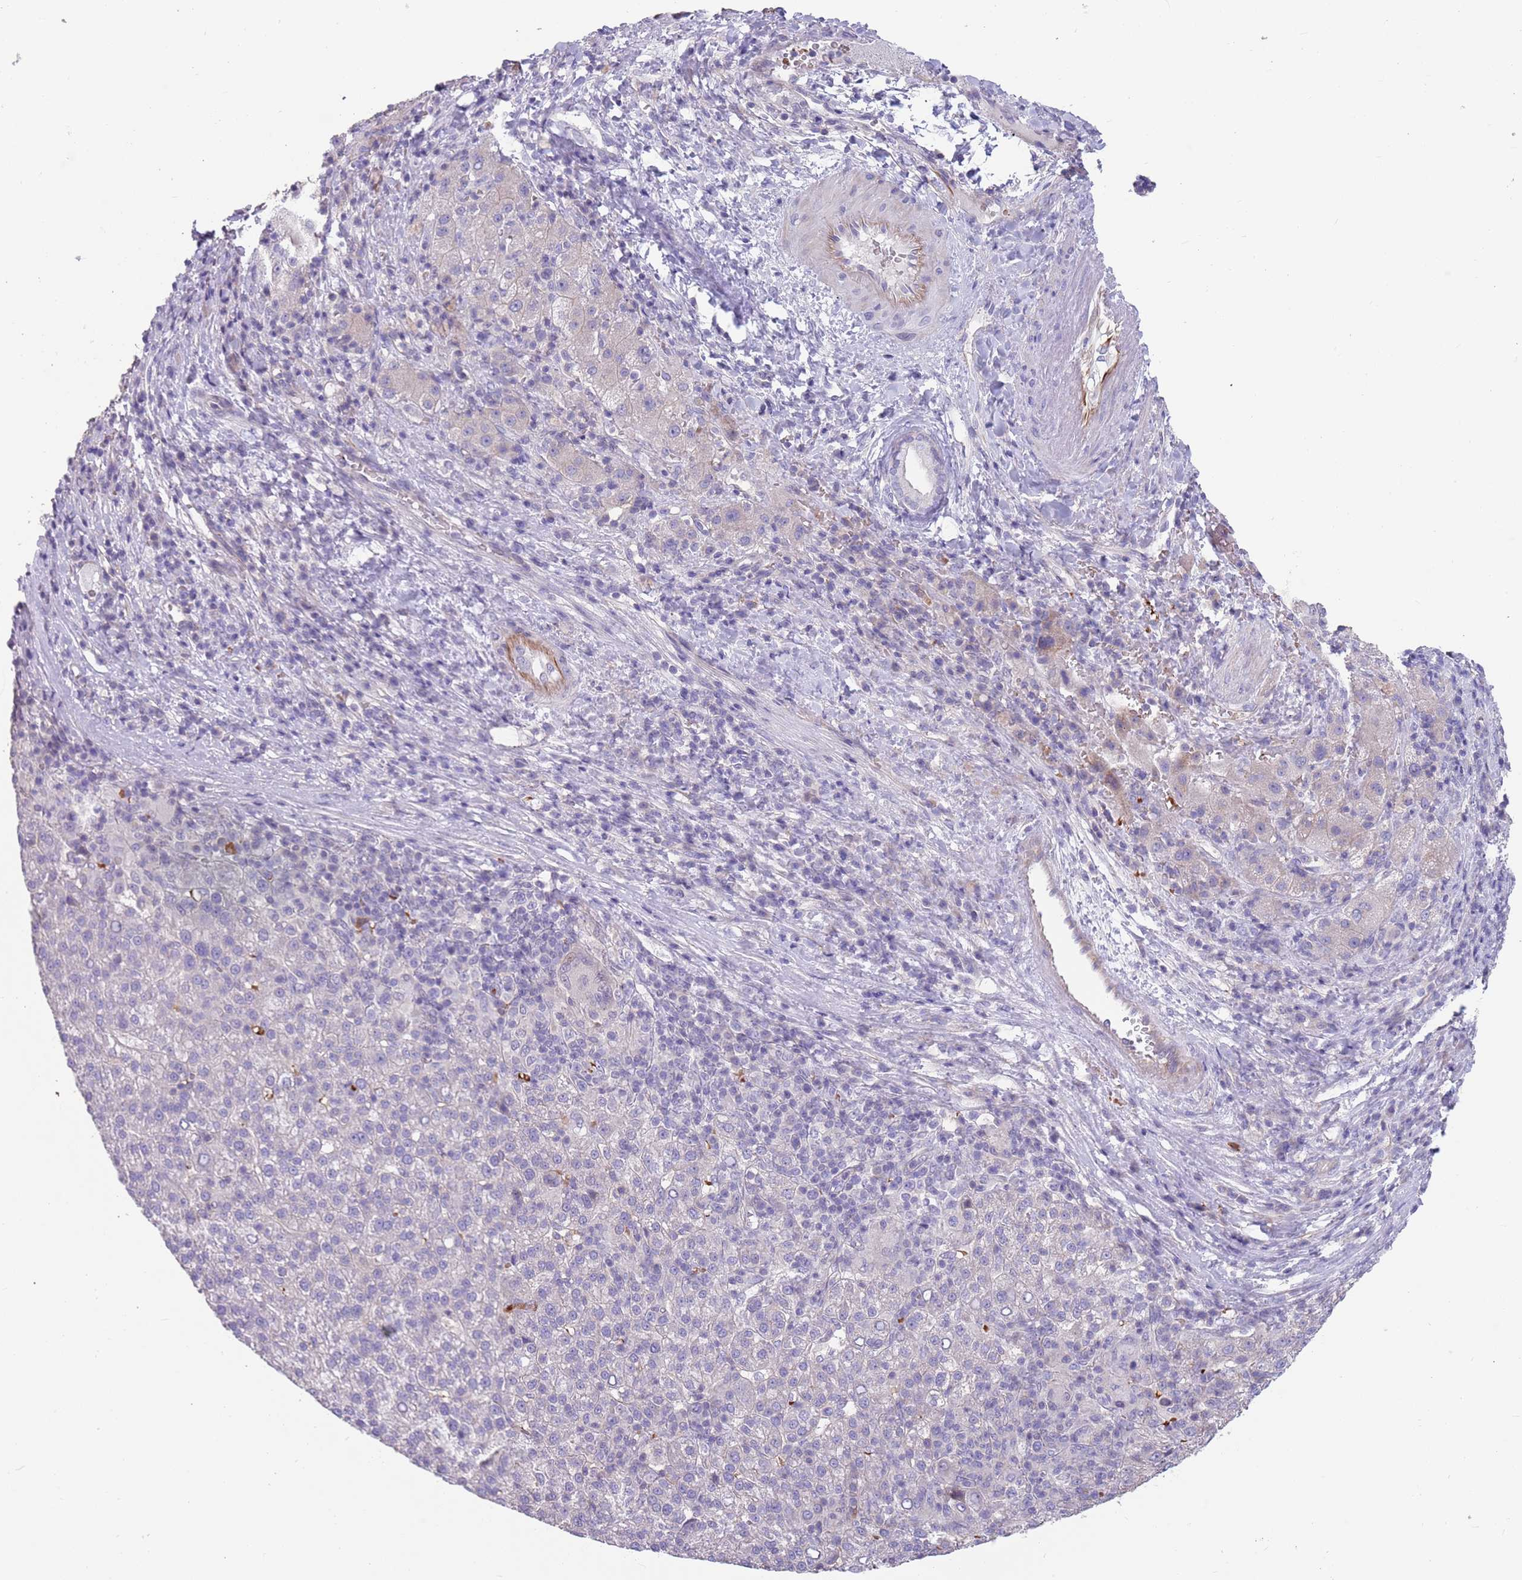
{"staining": {"intensity": "negative", "quantity": "none", "location": "none"}, "tissue": "liver cancer", "cell_type": "Tumor cells", "image_type": "cancer", "snomed": [{"axis": "morphology", "description": "Carcinoma, Hepatocellular, NOS"}, {"axis": "topography", "description": "Liver"}], "caption": "Immunohistochemistry (IHC) of human liver cancer (hepatocellular carcinoma) reveals no expression in tumor cells.", "gene": "ZNF14", "patient": {"sex": "female", "age": 58}}